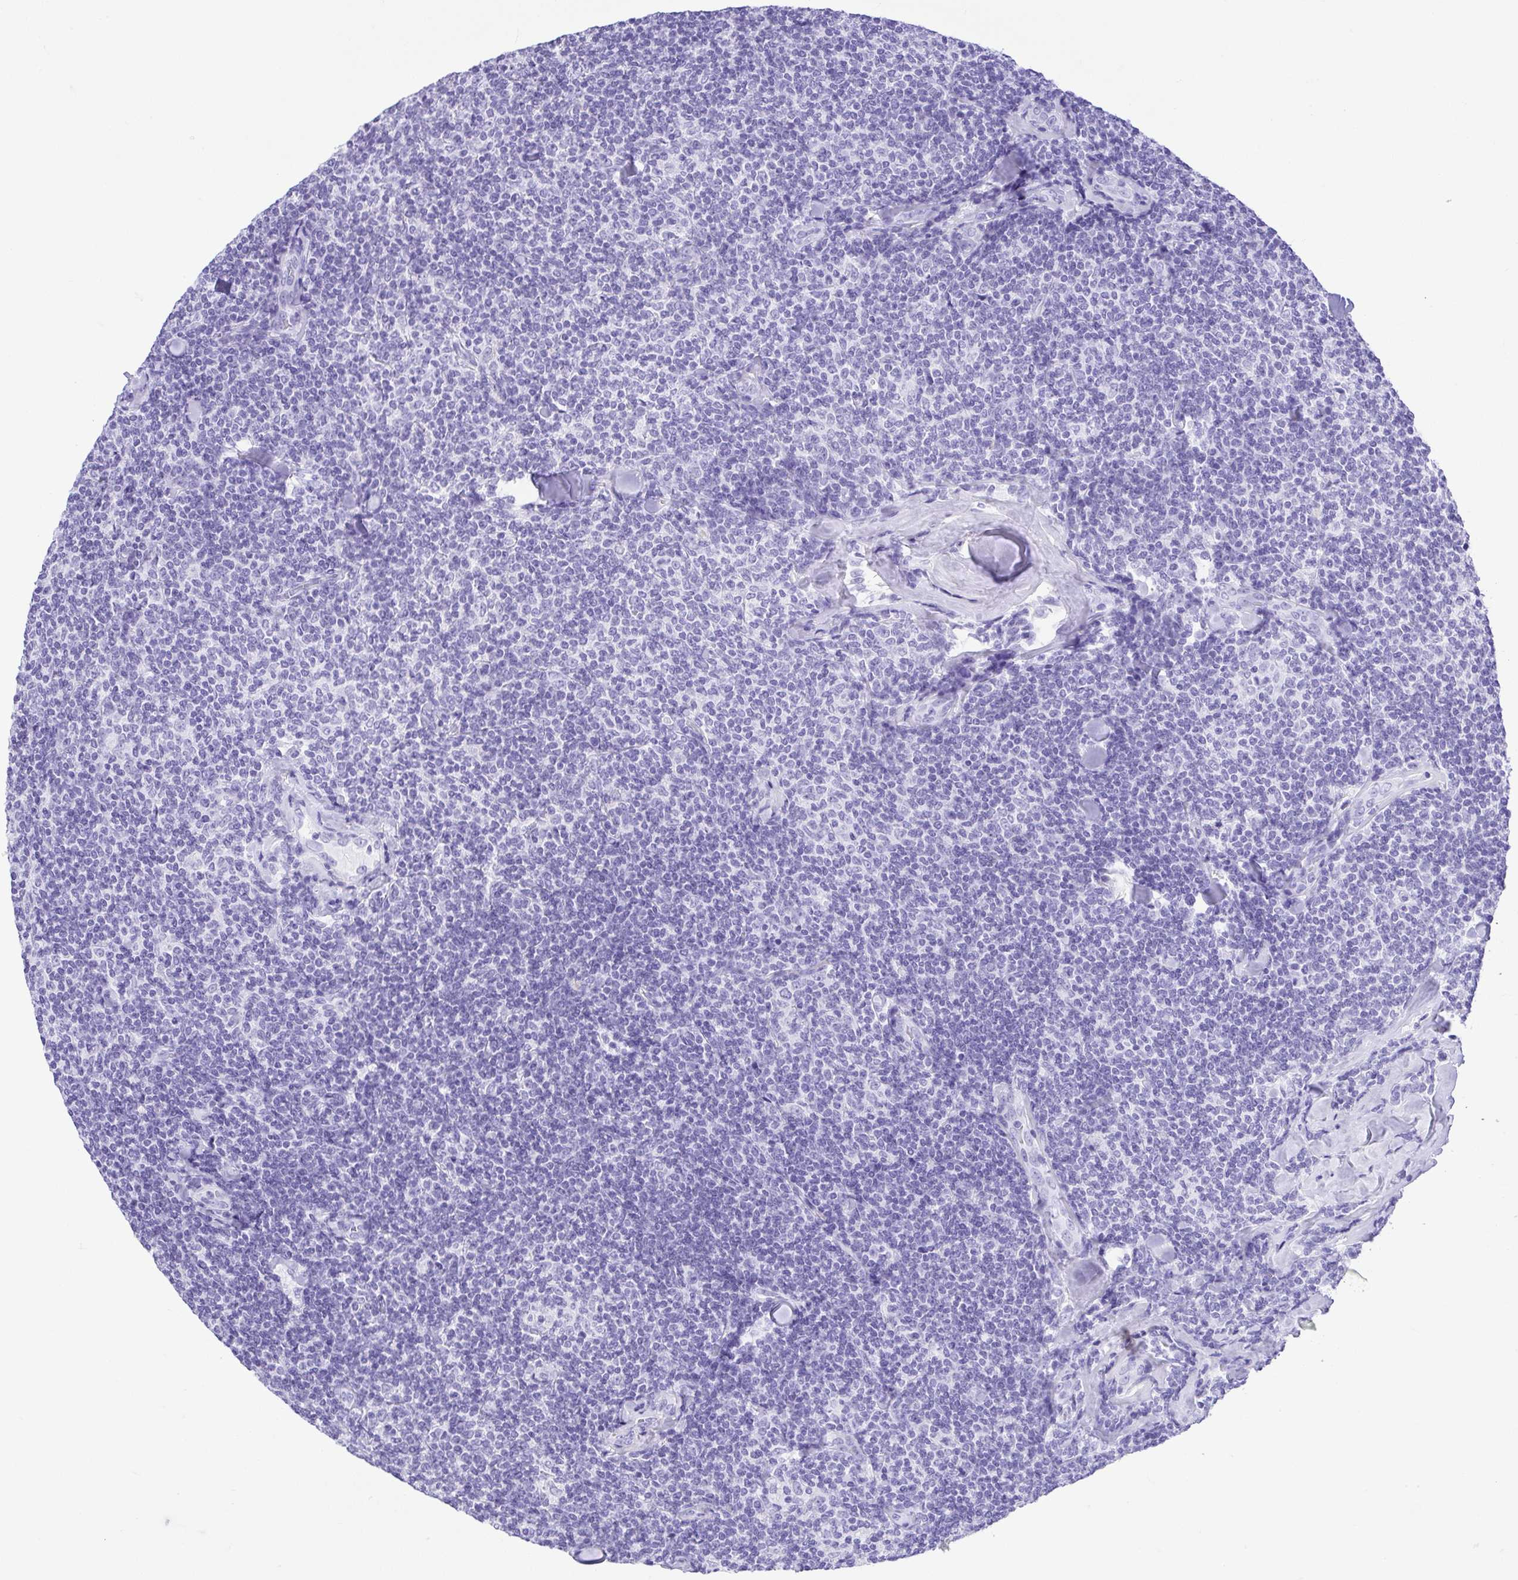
{"staining": {"intensity": "negative", "quantity": "none", "location": "none"}, "tissue": "lymphoma", "cell_type": "Tumor cells", "image_type": "cancer", "snomed": [{"axis": "morphology", "description": "Malignant lymphoma, non-Hodgkin's type, Low grade"}, {"axis": "topography", "description": "Lymph node"}], "caption": "Histopathology image shows no significant protein staining in tumor cells of malignant lymphoma, non-Hodgkin's type (low-grade). (IHC, brightfield microscopy, high magnification).", "gene": "CDSN", "patient": {"sex": "female", "age": 56}}